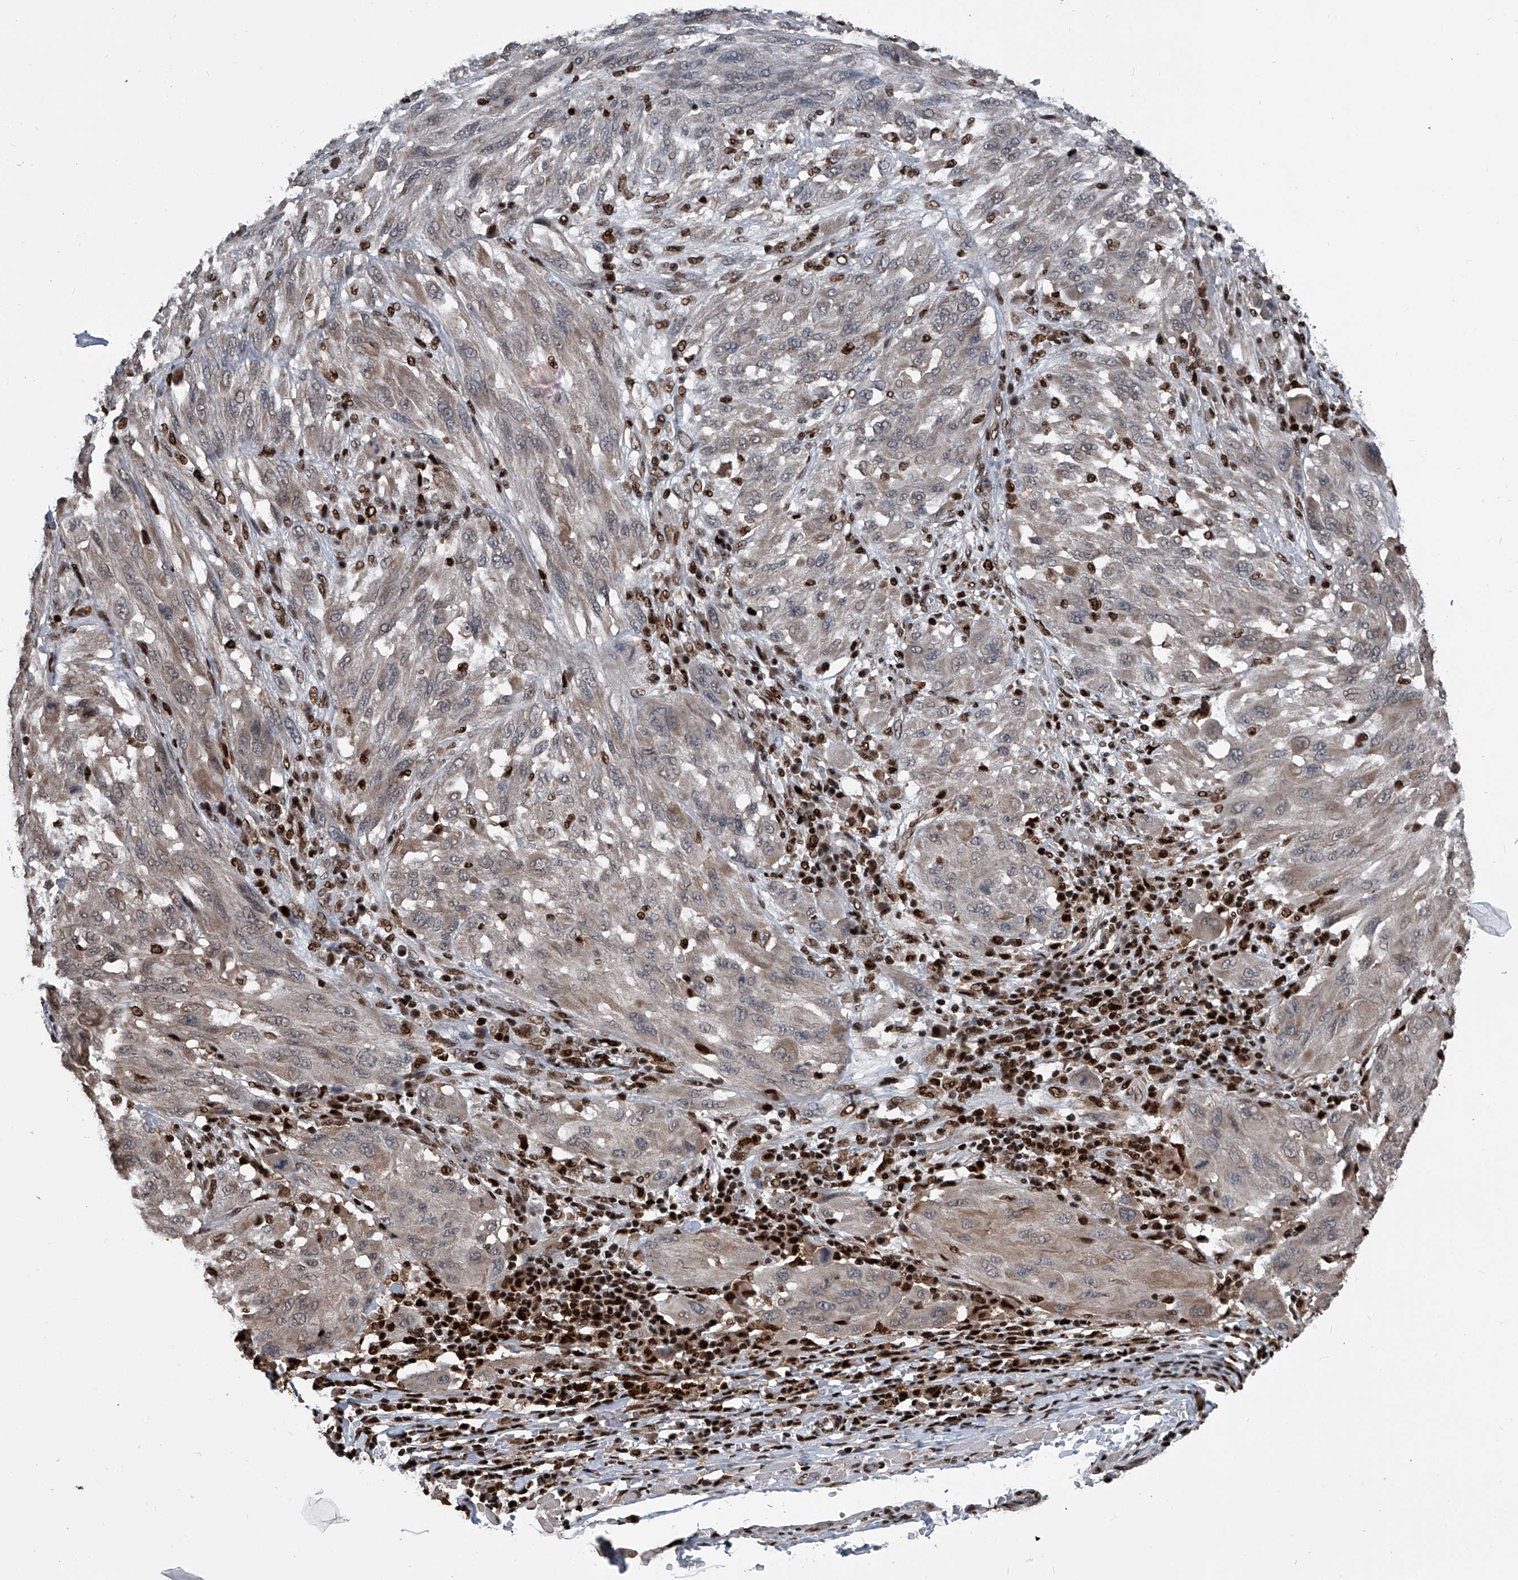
{"staining": {"intensity": "weak", "quantity": "25%-75%", "location": "cytoplasmic/membranous"}, "tissue": "melanoma", "cell_type": "Tumor cells", "image_type": "cancer", "snomed": [{"axis": "morphology", "description": "Malignant melanoma, NOS"}, {"axis": "topography", "description": "Skin"}], "caption": "The micrograph displays staining of malignant melanoma, revealing weak cytoplasmic/membranous protein staining (brown color) within tumor cells.", "gene": "FKBP5", "patient": {"sex": "female", "age": 91}}